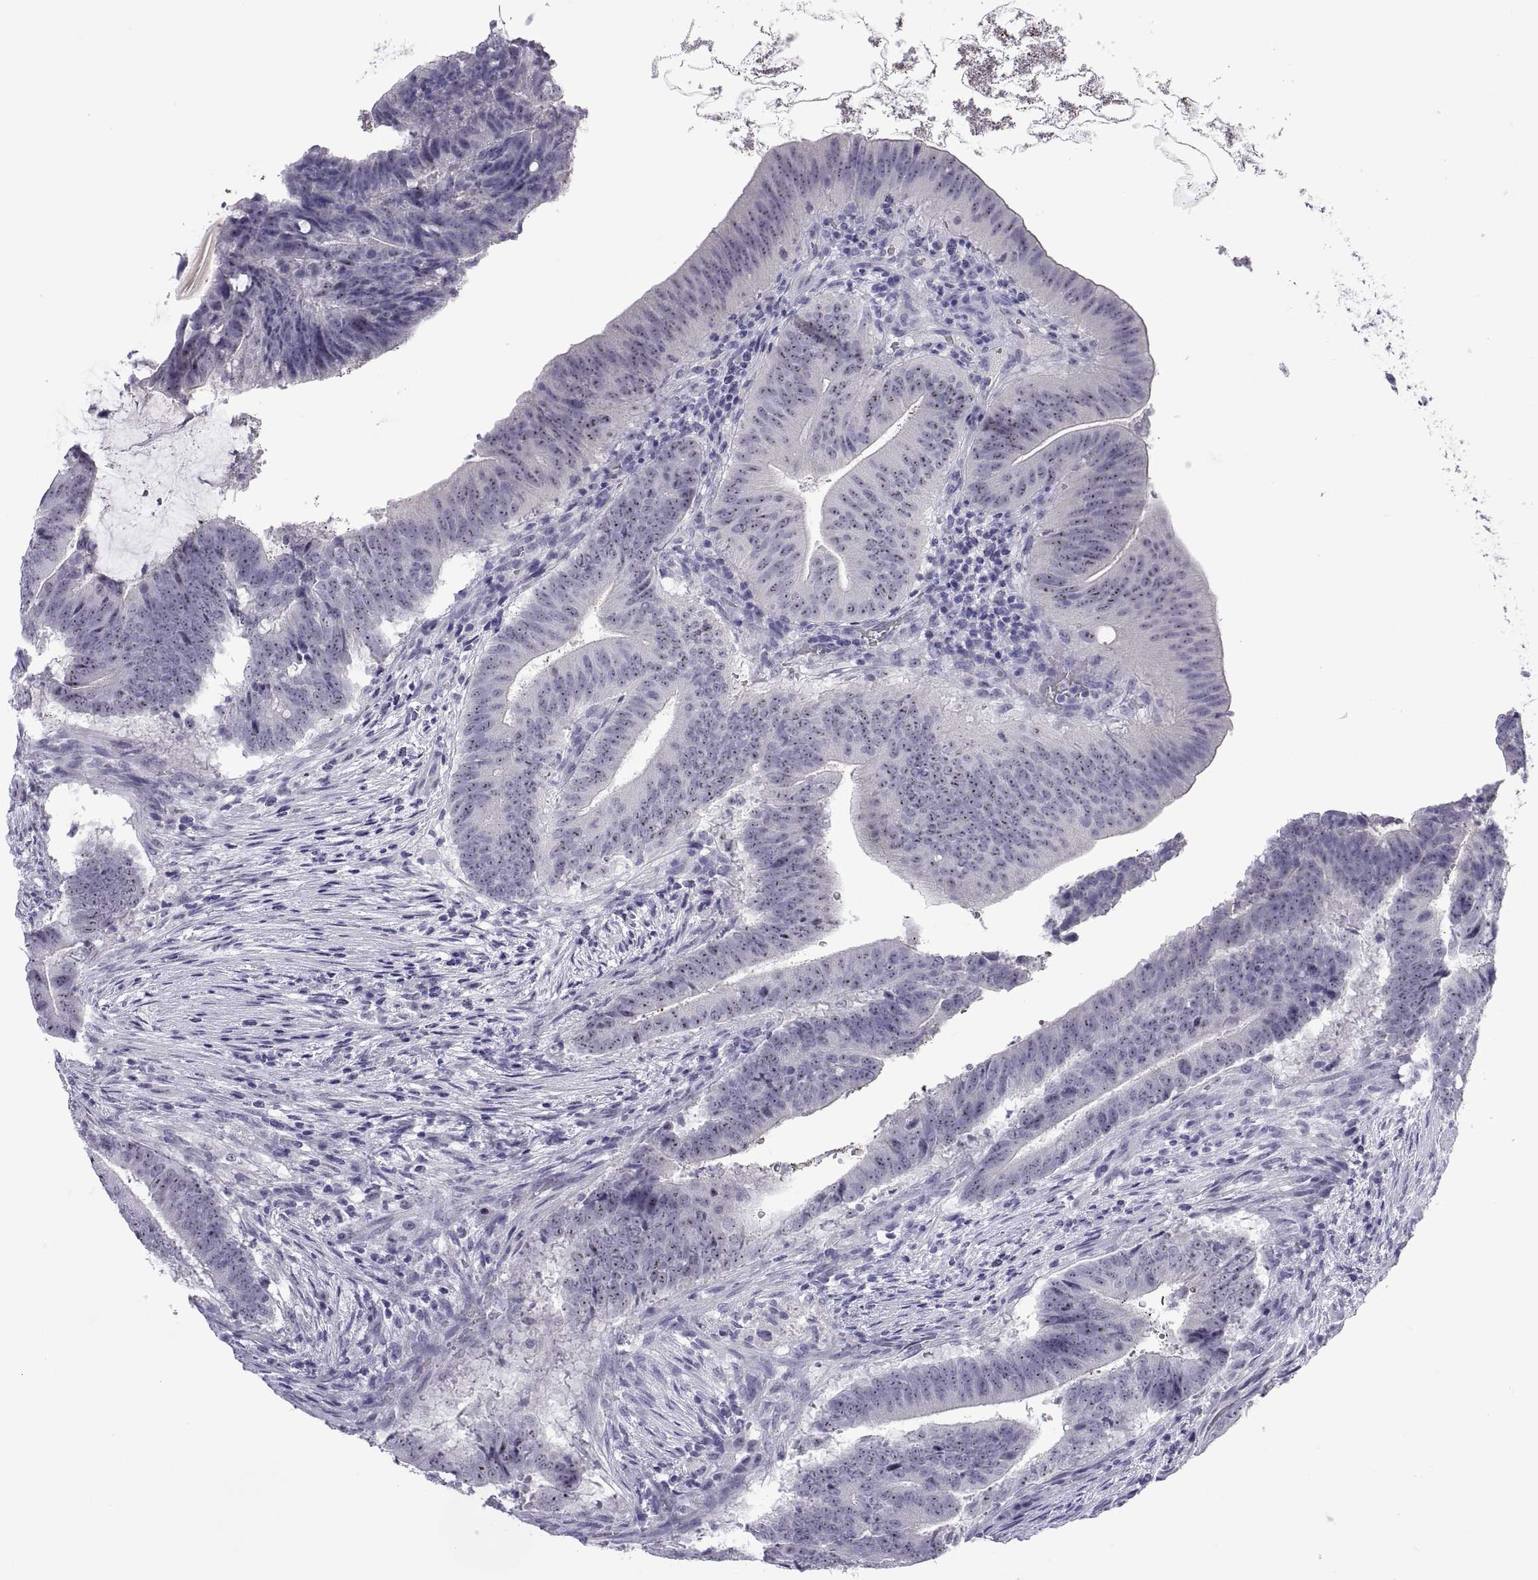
{"staining": {"intensity": "negative", "quantity": "none", "location": "none"}, "tissue": "colorectal cancer", "cell_type": "Tumor cells", "image_type": "cancer", "snomed": [{"axis": "morphology", "description": "Adenocarcinoma, NOS"}, {"axis": "topography", "description": "Colon"}], "caption": "Immunohistochemistry (IHC) histopathology image of neoplastic tissue: human colorectal adenocarcinoma stained with DAB (3,3'-diaminobenzidine) reveals no significant protein positivity in tumor cells.", "gene": "VSX2", "patient": {"sex": "female", "age": 43}}